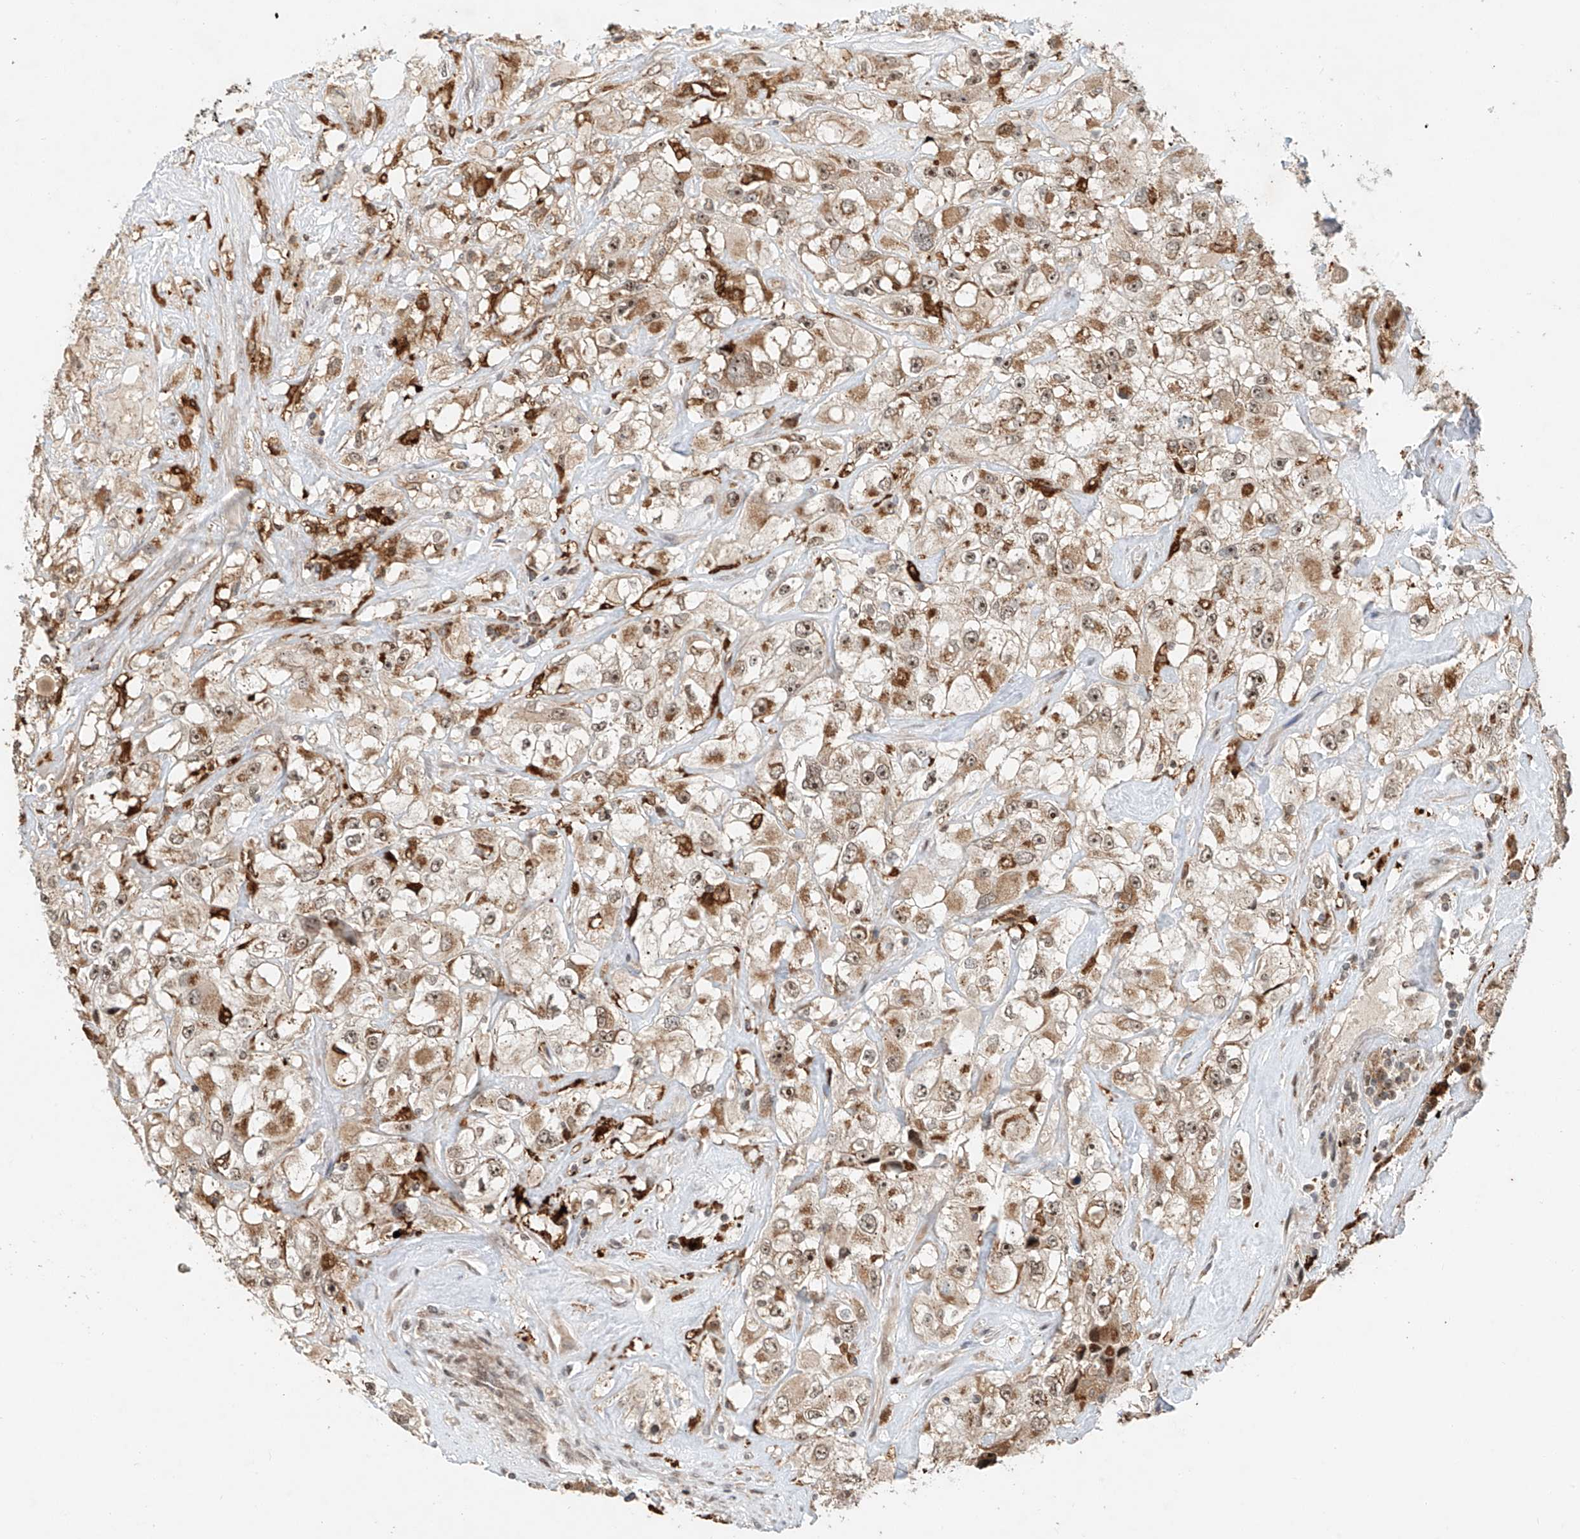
{"staining": {"intensity": "moderate", "quantity": ">75%", "location": "cytoplasmic/membranous,nuclear"}, "tissue": "renal cancer", "cell_type": "Tumor cells", "image_type": "cancer", "snomed": [{"axis": "morphology", "description": "Adenocarcinoma, NOS"}, {"axis": "topography", "description": "Kidney"}], "caption": "There is medium levels of moderate cytoplasmic/membranous and nuclear expression in tumor cells of renal cancer (adenocarcinoma), as demonstrated by immunohistochemical staining (brown color).", "gene": "SYTL3", "patient": {"sex": "female", "age": 52}}